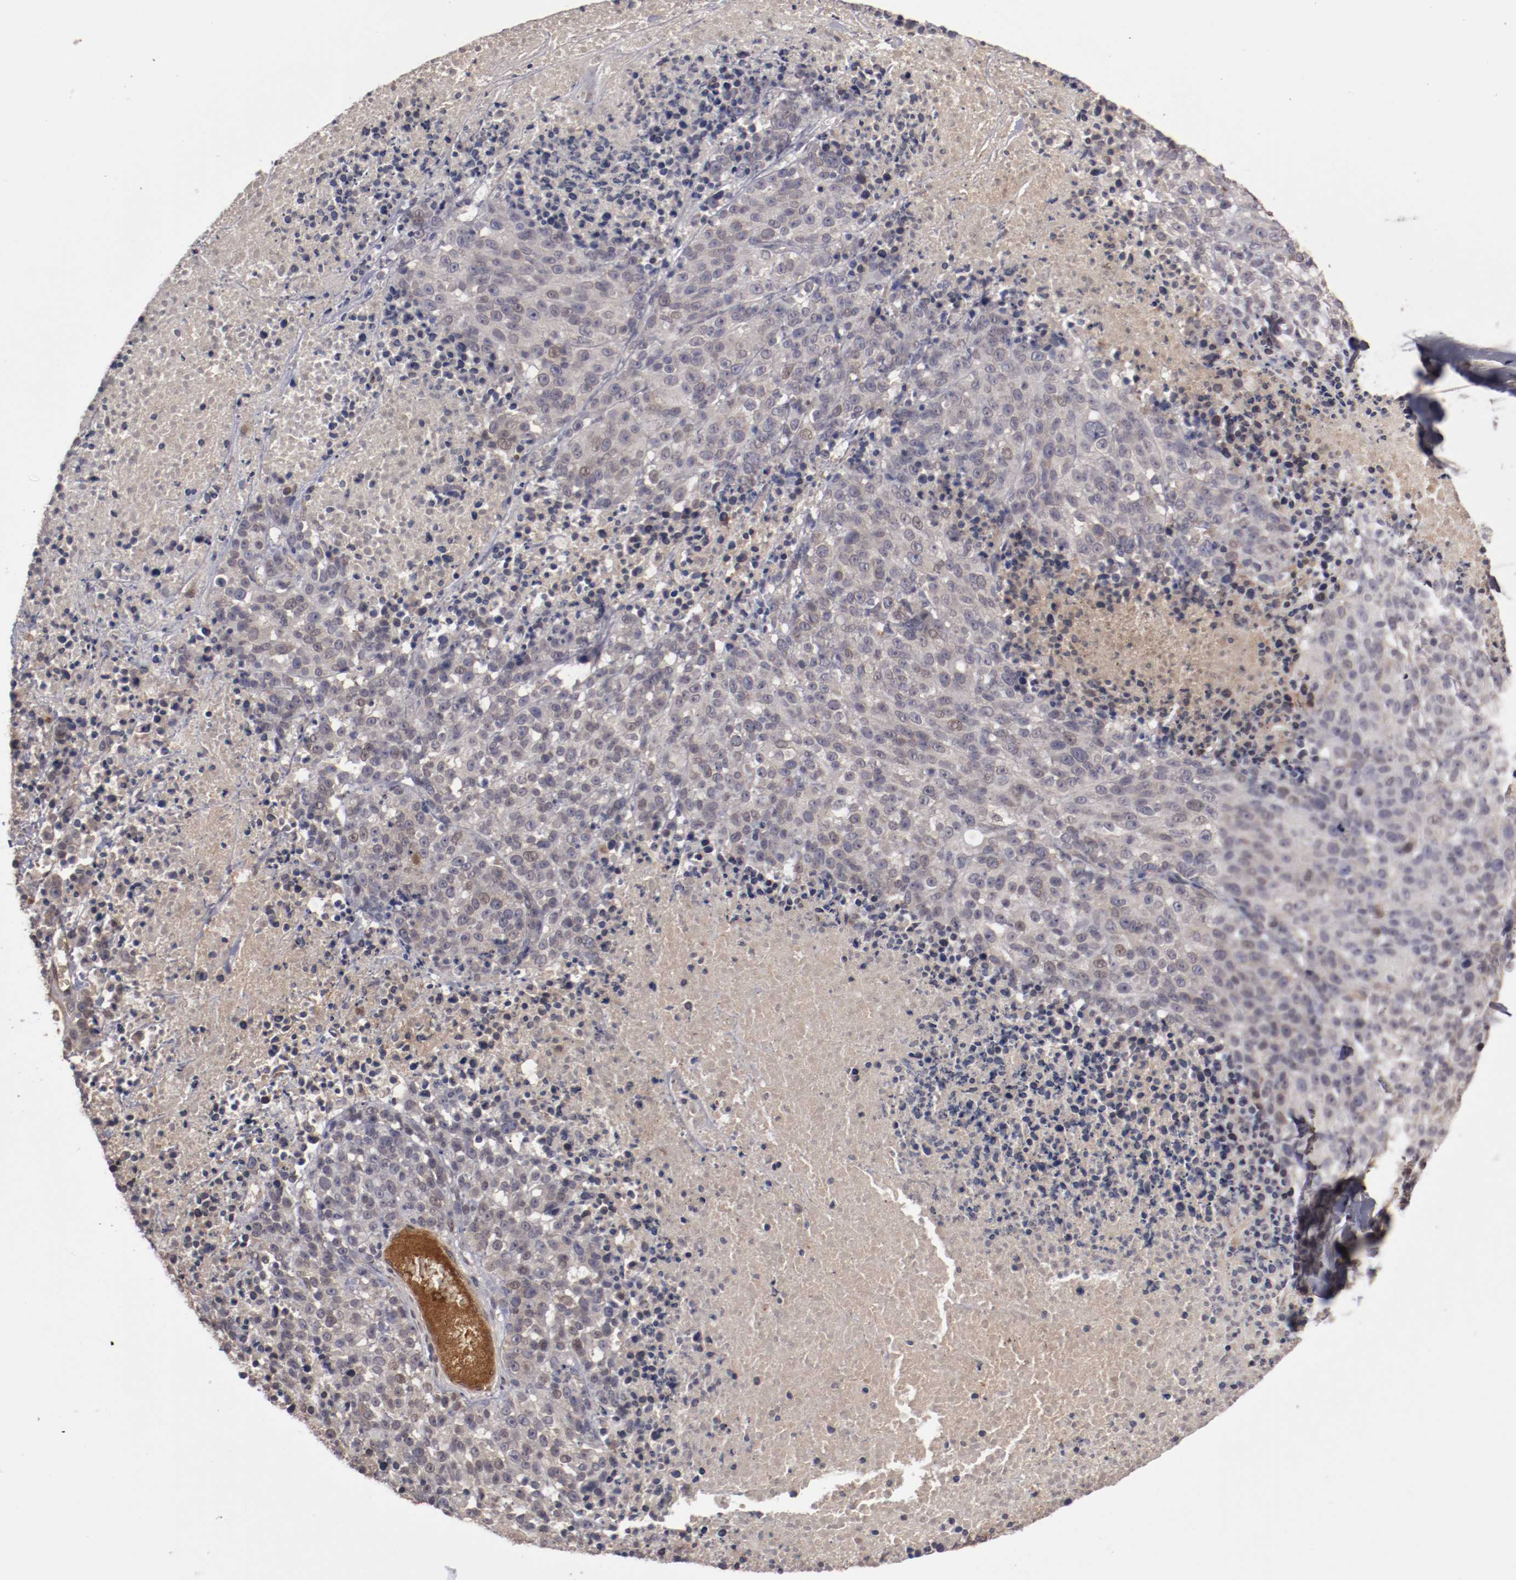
{"staining": {"intensity": "weak", "quantity": "25%-75%", "location": "cytoplasmic/membranous"}, "tissue": "melanoma", "cell_type": "Tumor cells", "image_type": "cancer", "snomed": [{"axis": "morphology", "description": "Malignant melanoma, Metastatic site"}, {"axis": "topography", "description": "Cerebral cortex"}], "caption": "DAB immunohistochemical staining of malignant melanoma (metastatic site) exhibits weak cytoplasmic/membranous protein expression in approximately 25%-75% of tumor cells.", "gene": "SERPINA7", "patient": {"sex": "female", "age": 52}}